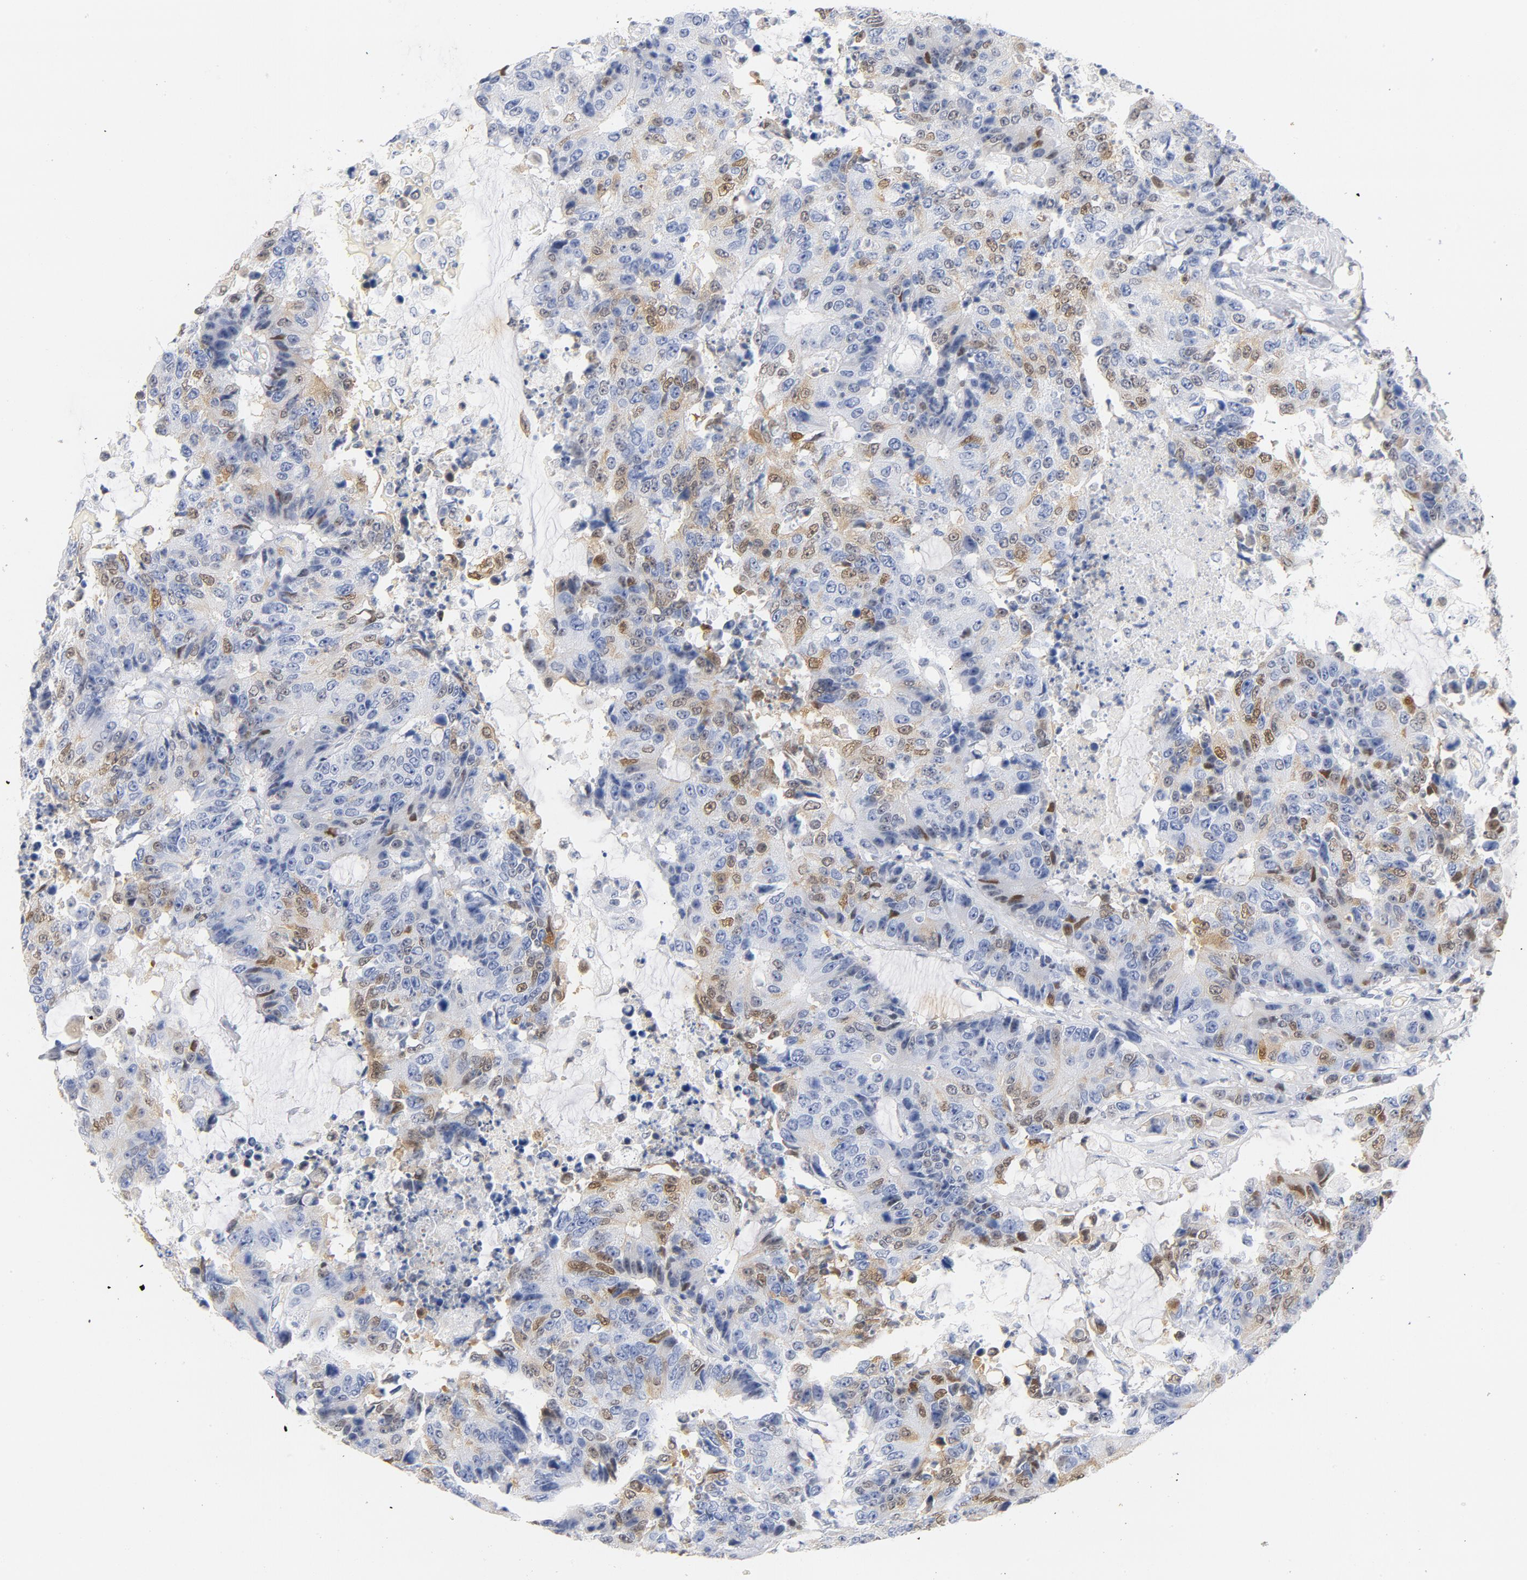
{"staining": {"intensity": "moderate", "quantity": "<25%", "location": "cytoplasmic/membranous,nuclear"}, "tissue": "colorectal cancer", "cell_type": "Tumor cells", "image_type": "cancer", "snomed": [{"axis": "morphology", "description": "Adenocarcinoma, NOS"}, {"axis": "topography", "description": "Colon"}], "caption": "High-magnification brightfield microscopy of colorectal cancer stained with DAB (3,3'-diaminobenzidine) (brown) and counterstained with hematoxylin (blue). tumor cells exhibit moderate cytoplasmic/membranous and nuclear staining is seen in approximately<25% of cells. The staining is performed using DAB brown chromogen to label protein expression. The nuclei are counter-stained blue using hematoxylin.", "gene": "CDKN1B", "patient": {"sex": "female", "age": 86}}